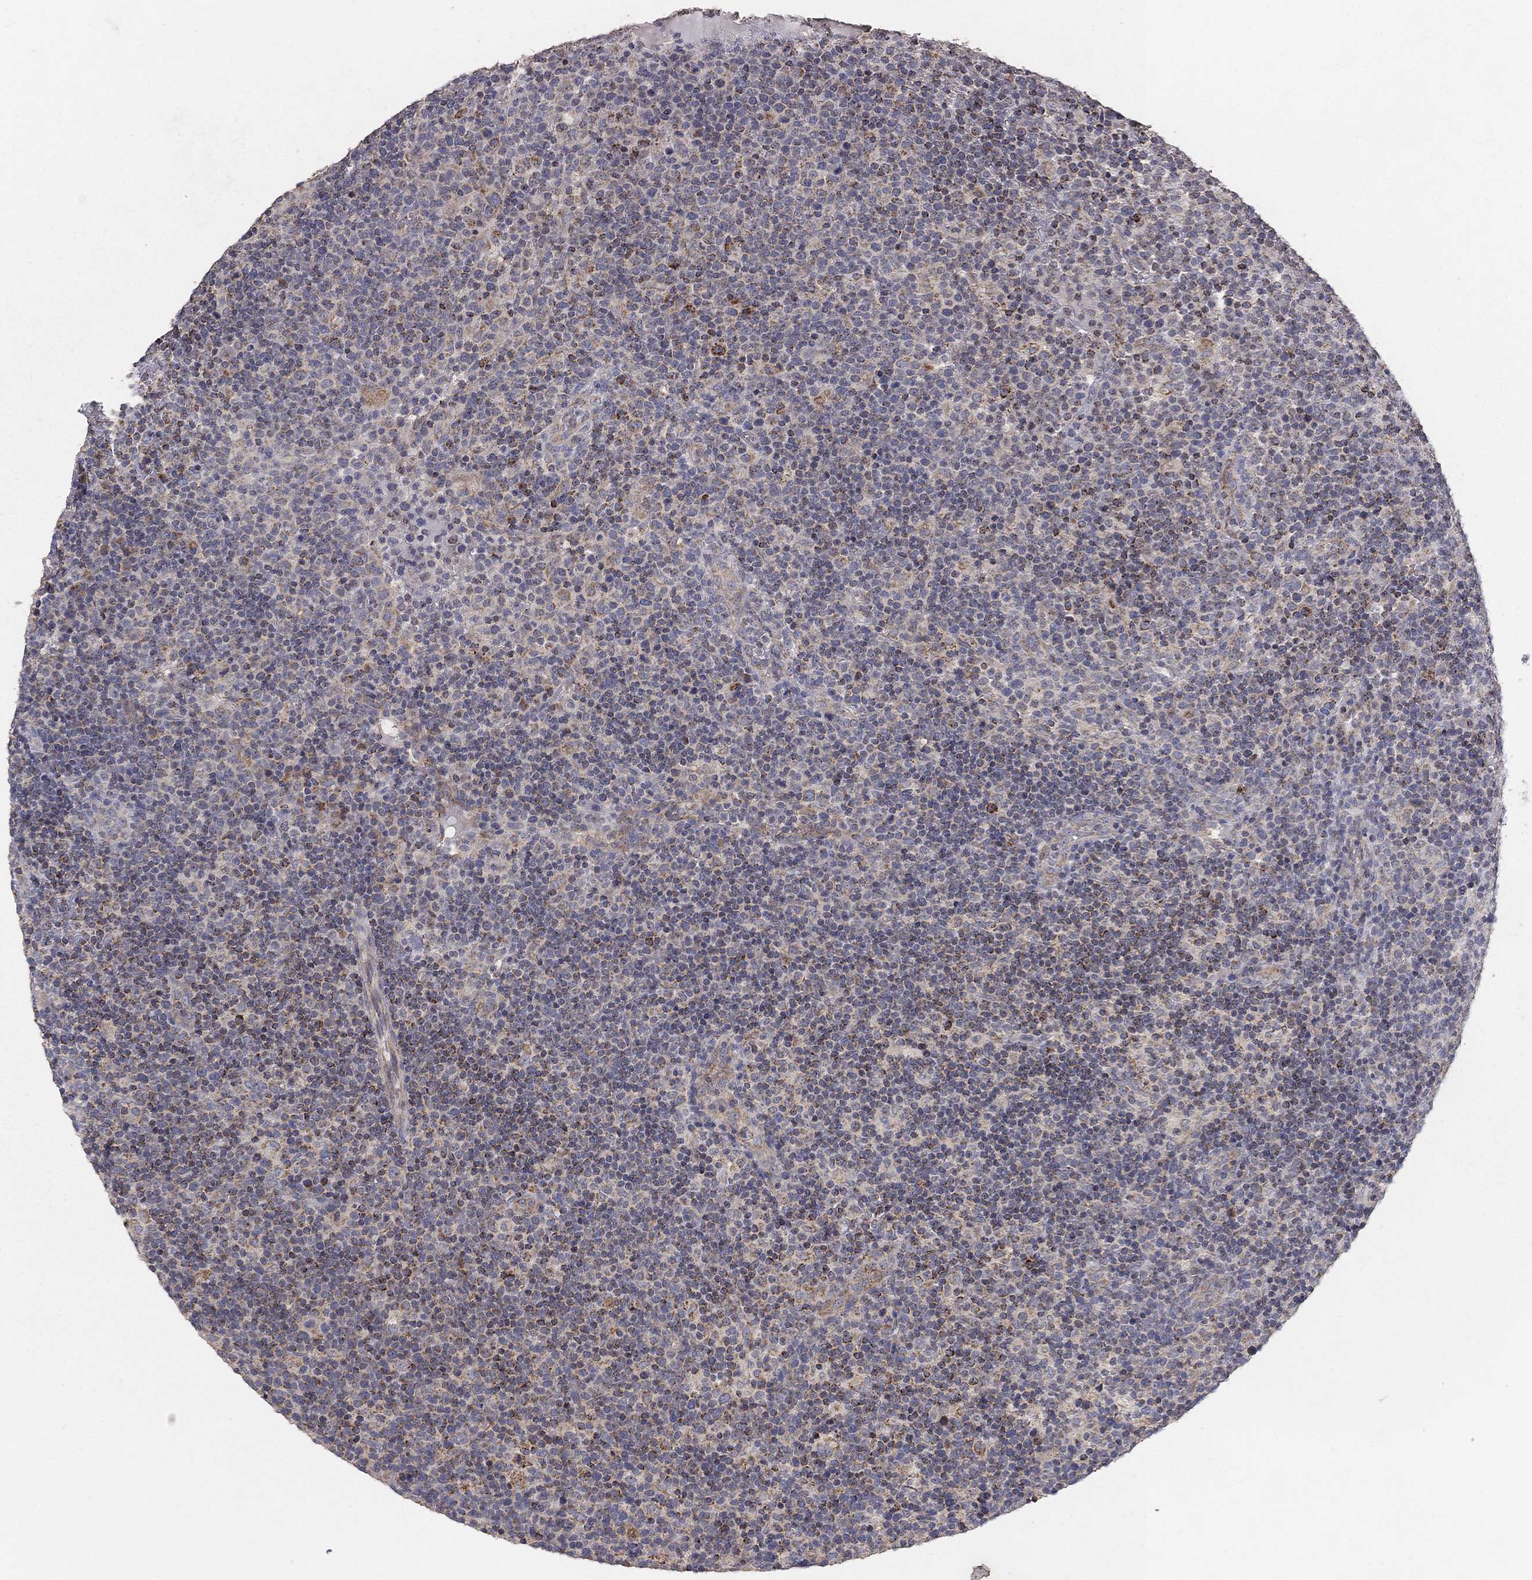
{"staining": {"intensity": "moderate", "quantity": ">75%", "location": "cytoplasmic/membranous"}, "tissue": "lymphoma", "cell_type": "Tumor cells", "image_type": "cancer", "snomed": [{"axis": "morphology", "description": "Malignant lymphoma, non-Hodgkin's type, High grade"}, {"axis": "topography", "description": "Lymph node"}], "caption": "This histopathology image displays IHC staining of human lymphoma, with medium moderate cytoplasmic/membranous staining in approximately >75% of tumor cells.", "gene": "GPSM1", "patient": {"sex": "male", "age": 61}}